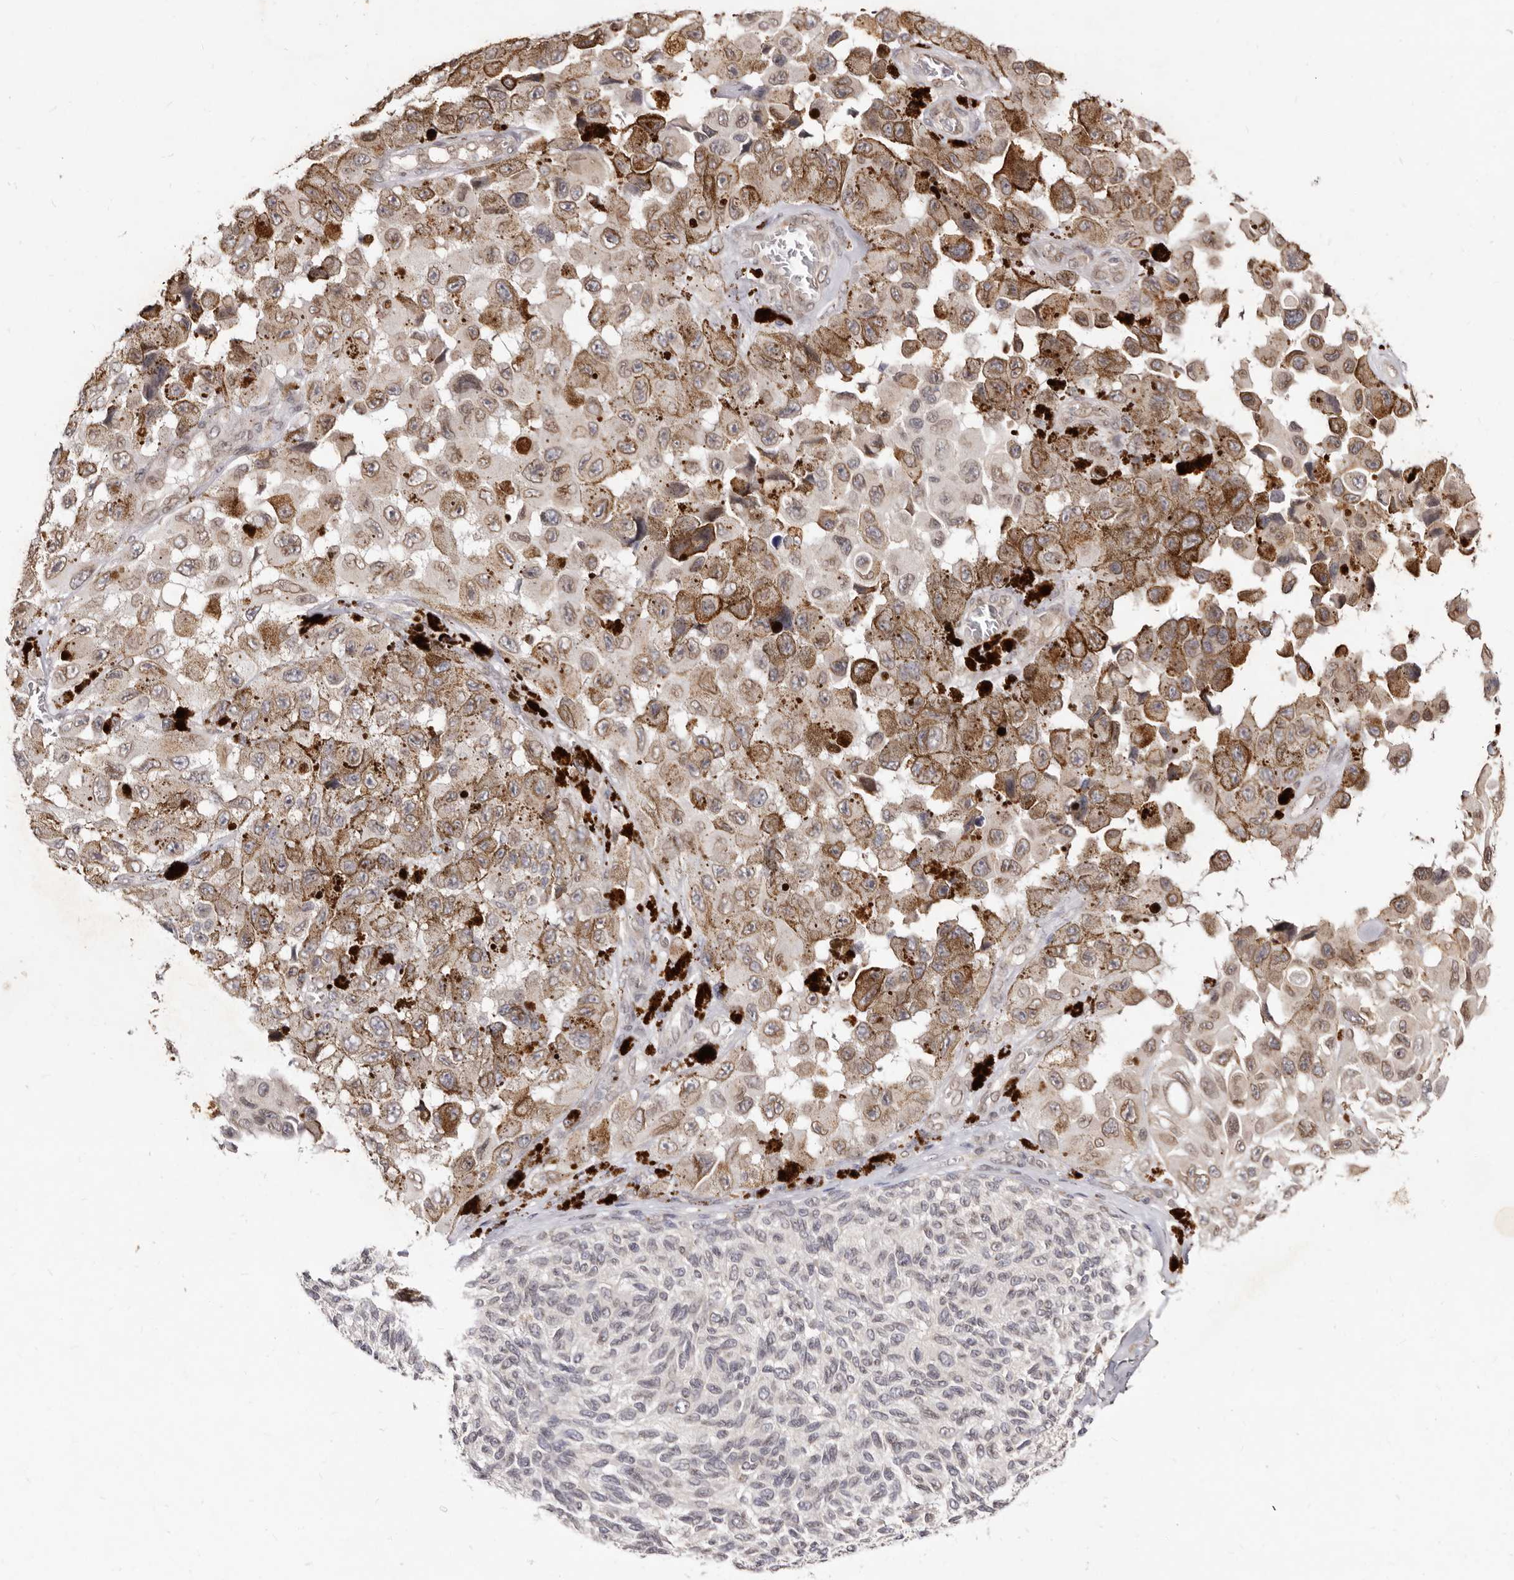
{"staining": {"intensity": "moderate", "quantity": ">75%", "location": "nuclear"}, "tissue": "melanoma", "cell_type": "Tumor cells", "image_type": "cancer", "snomed": [{"axis": "morphology", "description": "Malignant melanoma, NOS"}, {"axis": "topography", "description": "Skin"}], "caption": "The photomicrograph shows immunohistochemical staining of melanoma. There is moderate nuclear staining is appreciated in about >75% of tumor cells. The staining is performed using DAB brown chromogen to label protein expression. The nuclei are counter-stained blue using hematoxylin.", "gene": "LCORL", "patient": {"sex": "female", "age": 73}}